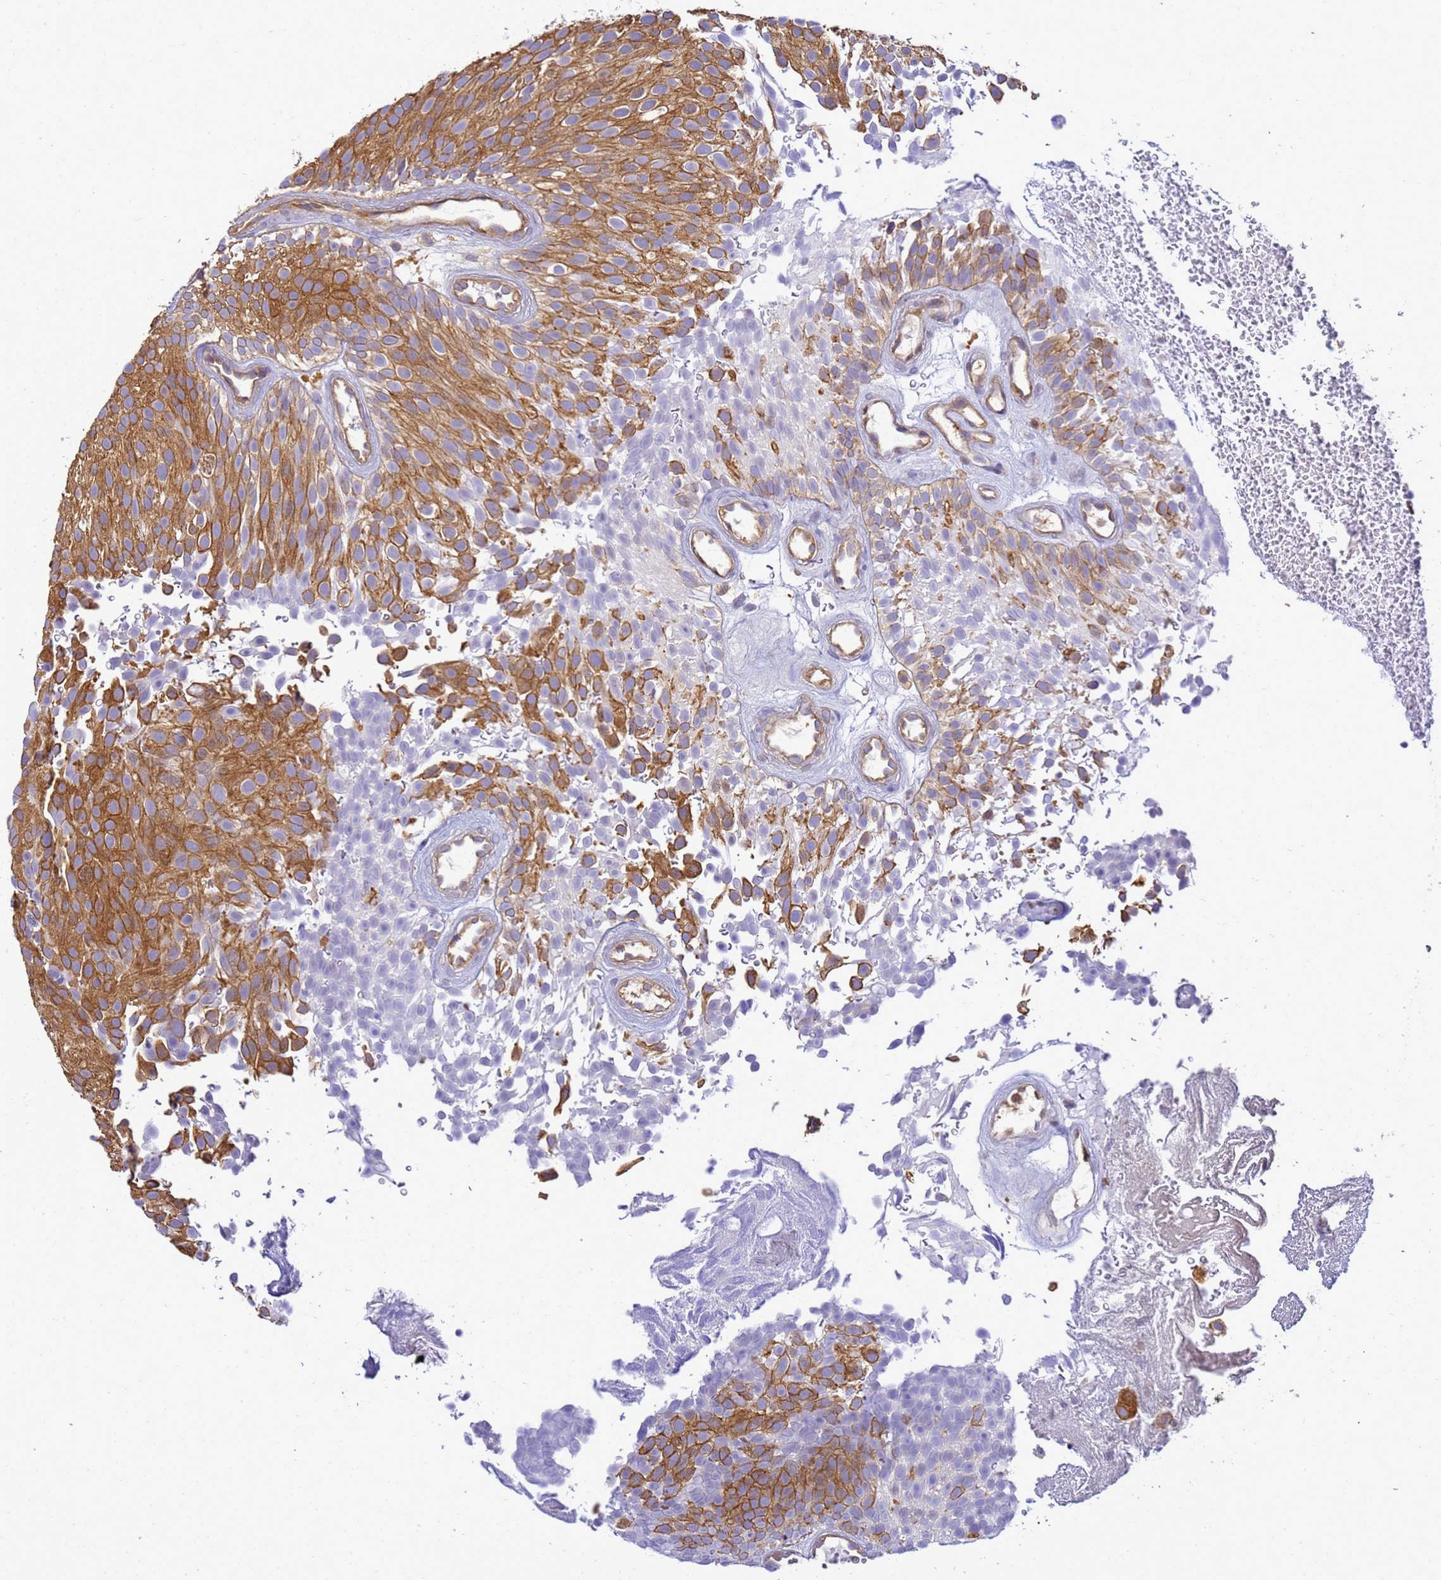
{"staining": {"intensity": "moderate", "quantity": ">75%", "location": "cytoplasmic/membranous"}, "tissue": "urothelial cancer", "cell_type": "Tumor cells", "image_type": "cancer", "snomed": [{"axis": "morphology", "description": "Urothelial carcinoma, Low grade"}, {"axis": "topography", "description": "Urinary bladder"}], "caption": "IHC micrograph of urothelial cancer stained for a protein (brown), which reveals medium levels of moderate cytoplasmic/membranous staining in approximately >75% of tumor cells.", "gene": "NARS1", "patient": {"sex": "male", "age": 78}}